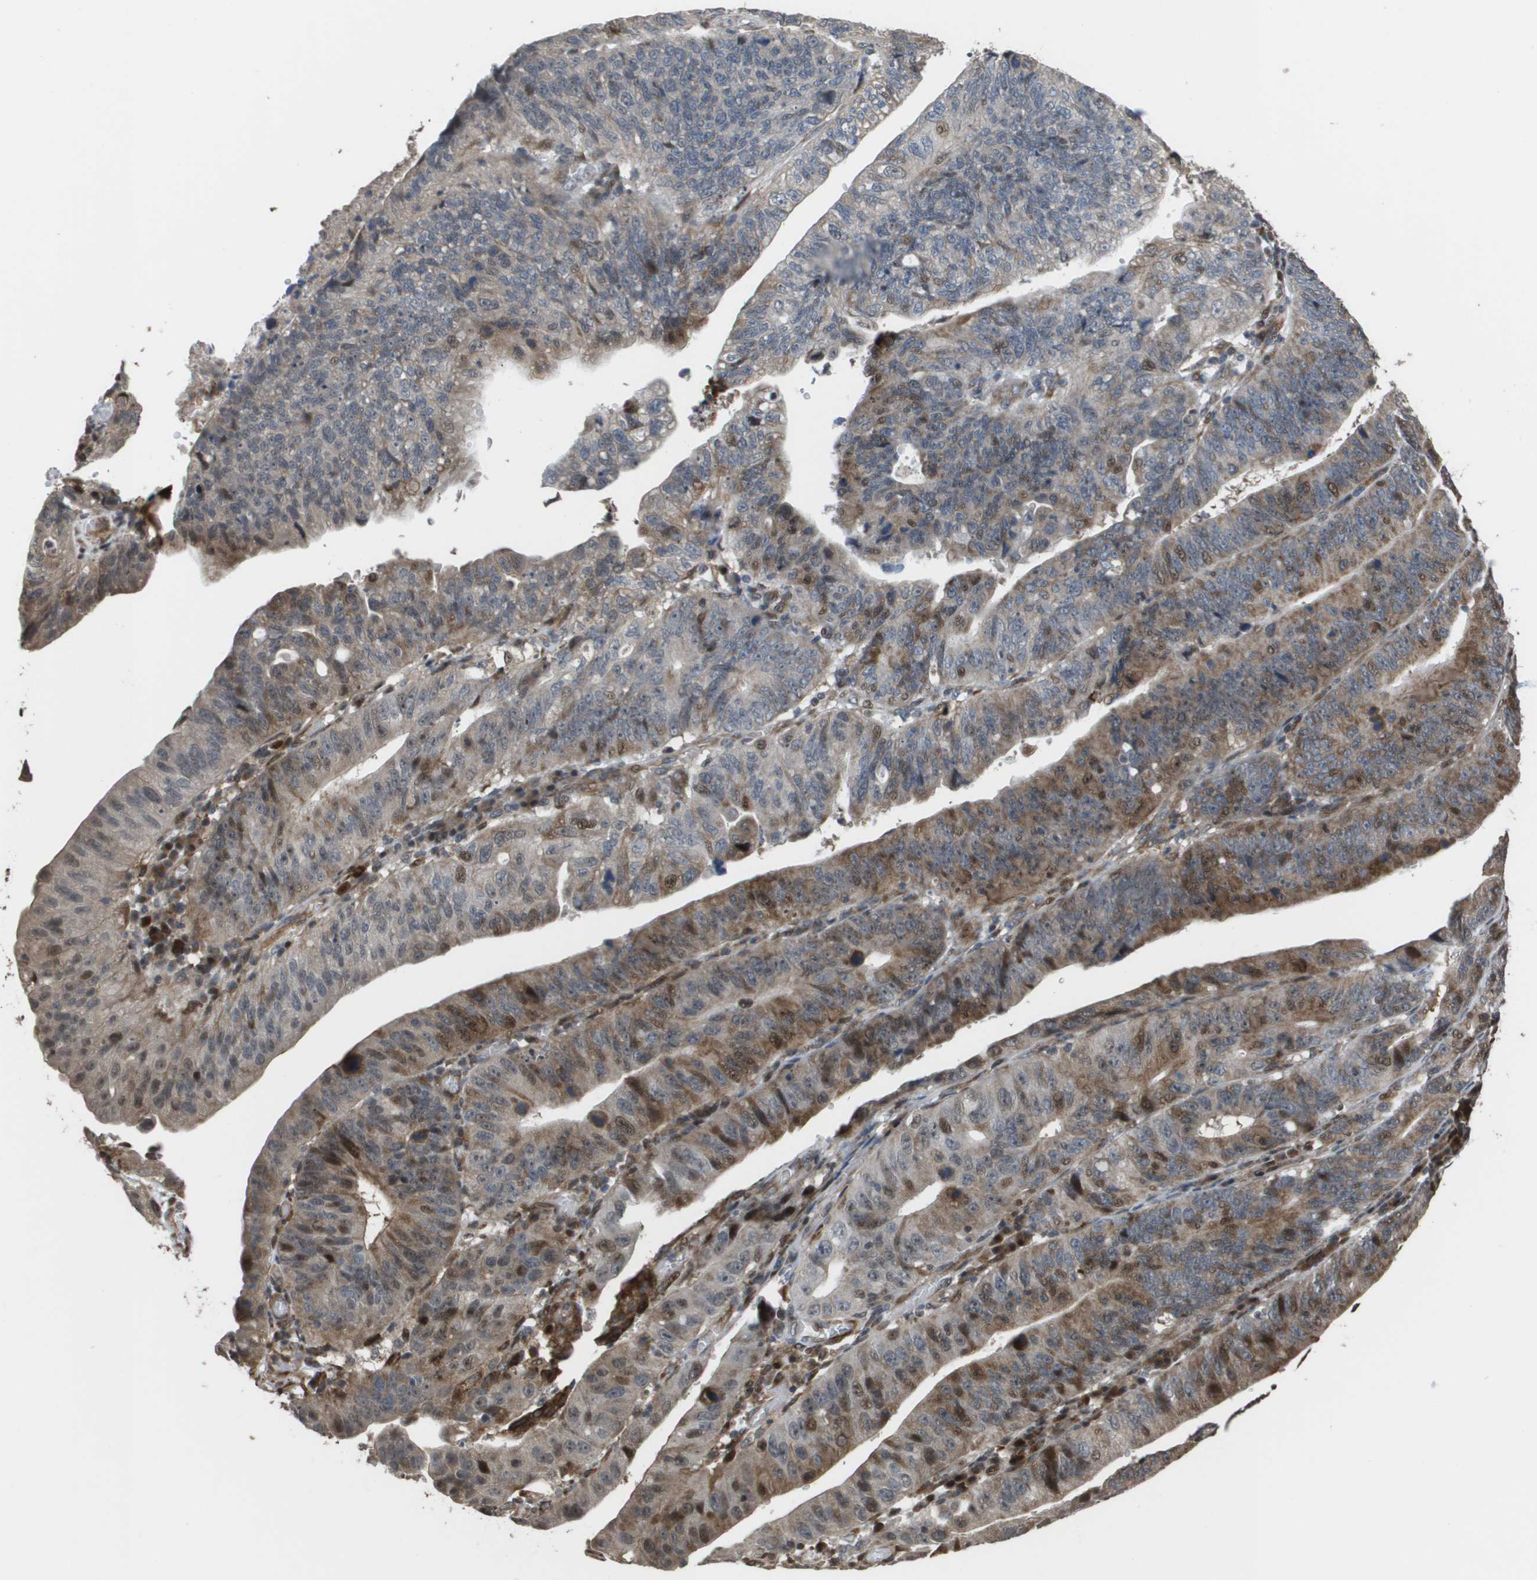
{"staining": {"intensity": "moderate", "quantity": "<25%", "location": "cytoplasmic/membranous,nuclear"}, "tissue": "stomach cancer", "cell_type": "Tumor cells", "image_type": "cancer", "snomed": [{"axis": "morphology", "description": "Adenocarcinoma, NOS"}, {"axis": "topography", "description": "Stomach"}], "caption": "Protein expression analysis of stomach cancer (adenocarcinoma) demonstrates moderate cytoplasmic/membranous and nuclear staining in approximately <25% of tumor cells.", "gene": "AXIN2", "patient": {"sex": "male", "age": 59}}